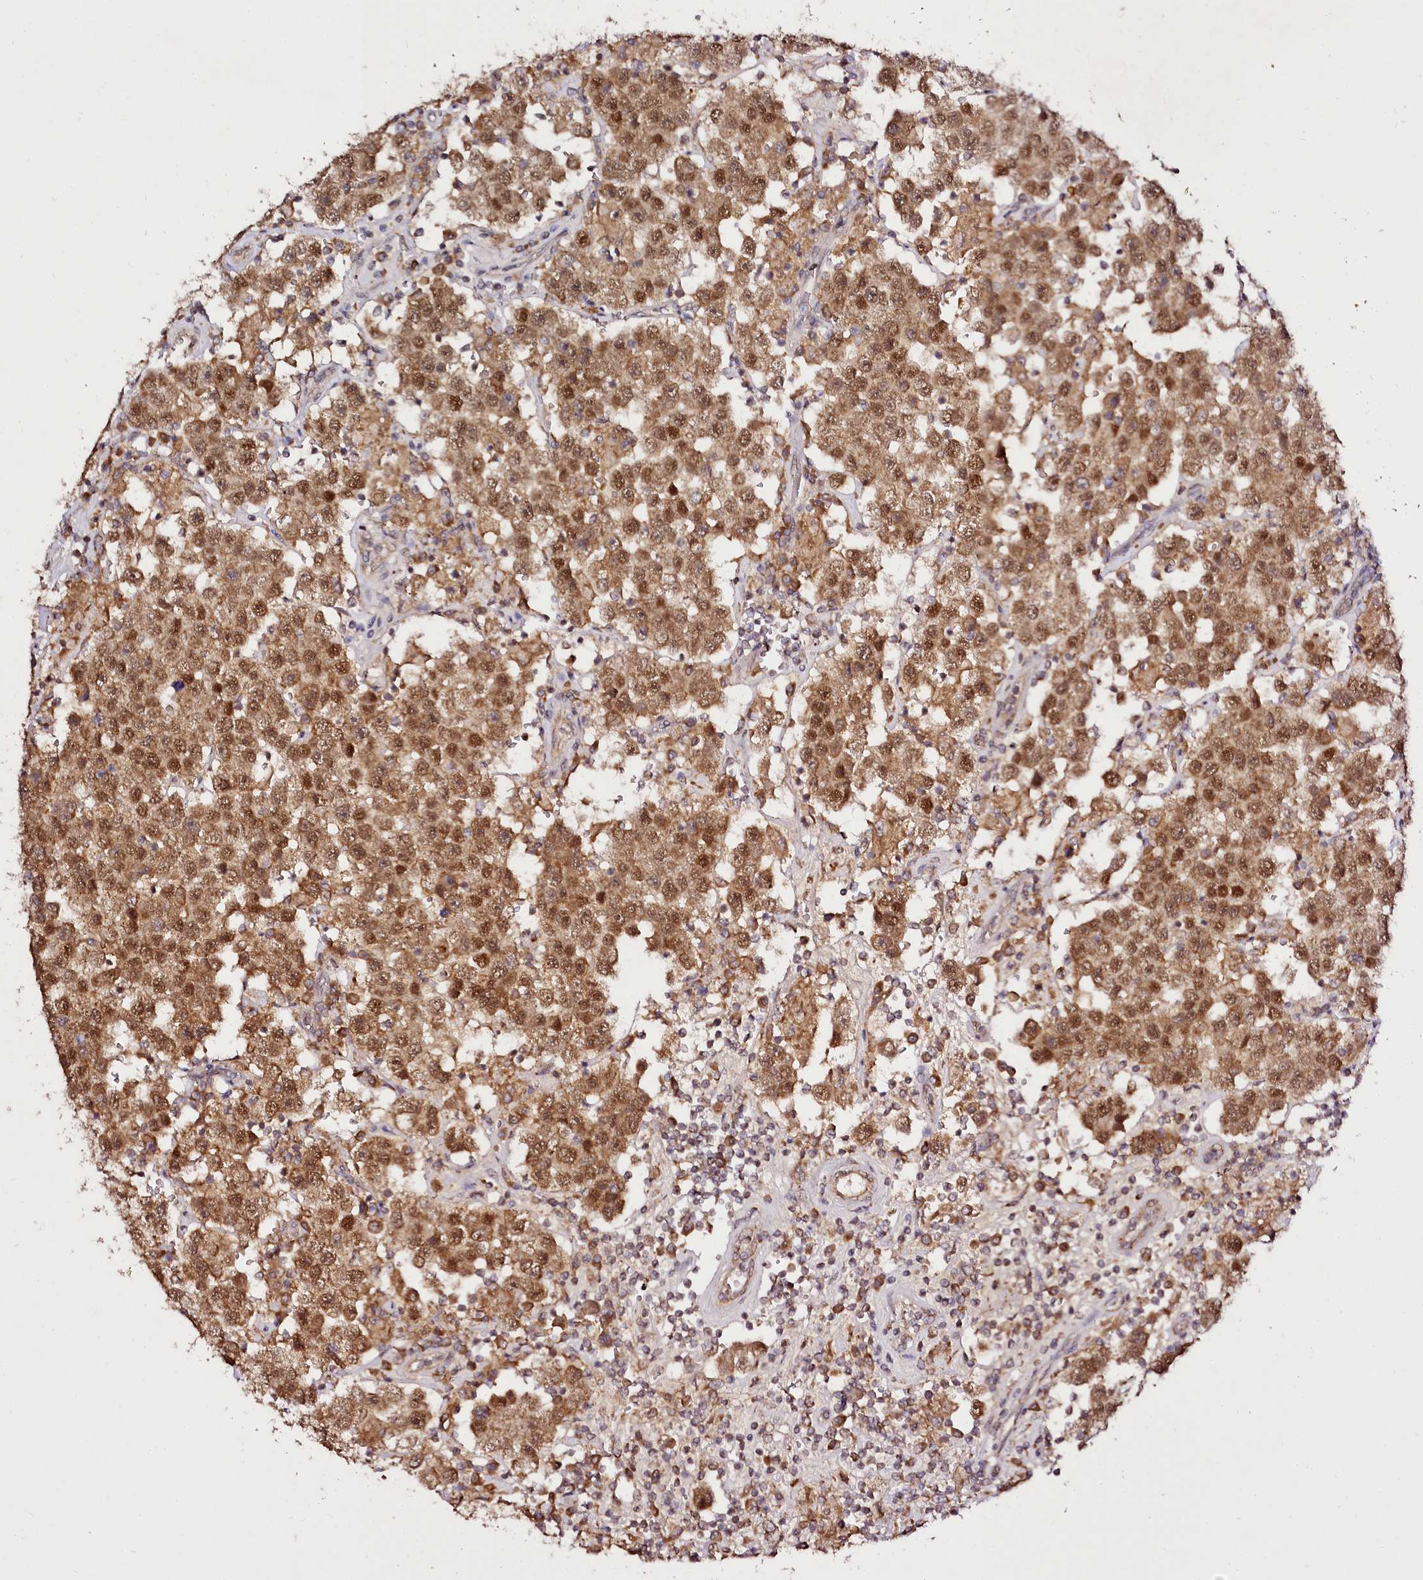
{"staining": {"intensity": "strong", "quantity": ">75%", "location": "cytoplasmic/membranous,nuclear"}, "tissue": "testis cancer", "cell_type": "Tumor cells", "image_type": "cancer", "snomed": [{"axis": "morphology", "description": "Seminoma, NOS"}, {"axis": "topography", "description": "Testis"}], "caption": "About >75% of tumor cells in testis cancer (seminoma) display strong cytoplasmic/membranous and nuclear protein staining as visualized by brown immunohistochemical staining.", "gene": "EDIL3", "patient": {"sex": "male", "age": 37}}